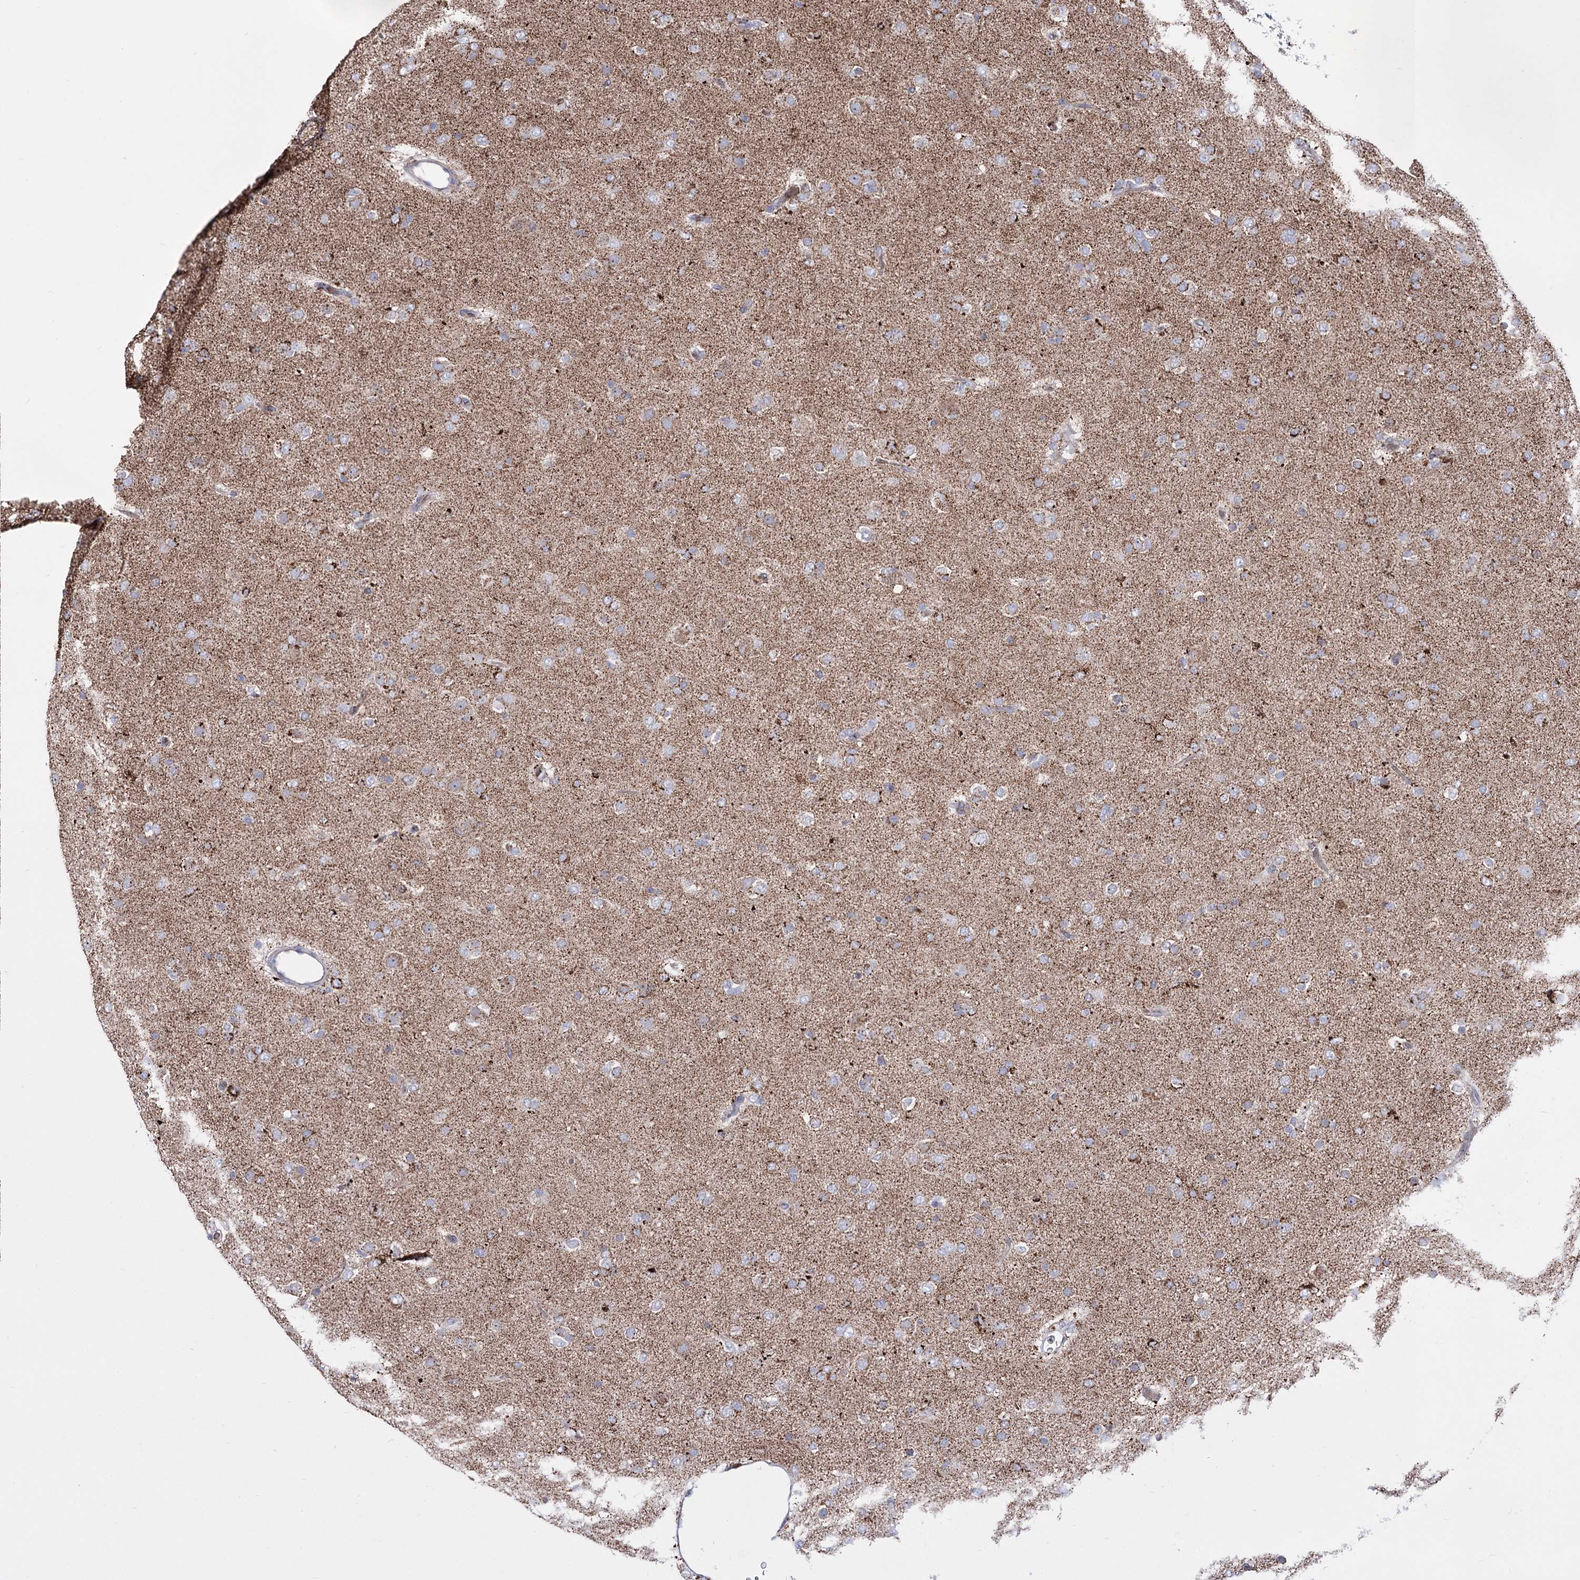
{"staining": {"intensity": "weak", "quantity": "<25%", "location": "cytoplasmic/membranous"}, "tissue": "glioma", "cell_type": "Tumor cells", "image_type": "cancer", "snomed": [{"axis": "morphology", "description": "Glioma, malignant, Low grade"}, {"axis": "topography", "description": "Brain"}], "caption": "A high-resolution photomicrograph shows immunohistochemistry staining of malignant glioma (low-grade), which shows no significant positivity in tumor cells.", "gene": "OSBPL5", "patient": {"sex": "male", "age": 65}}